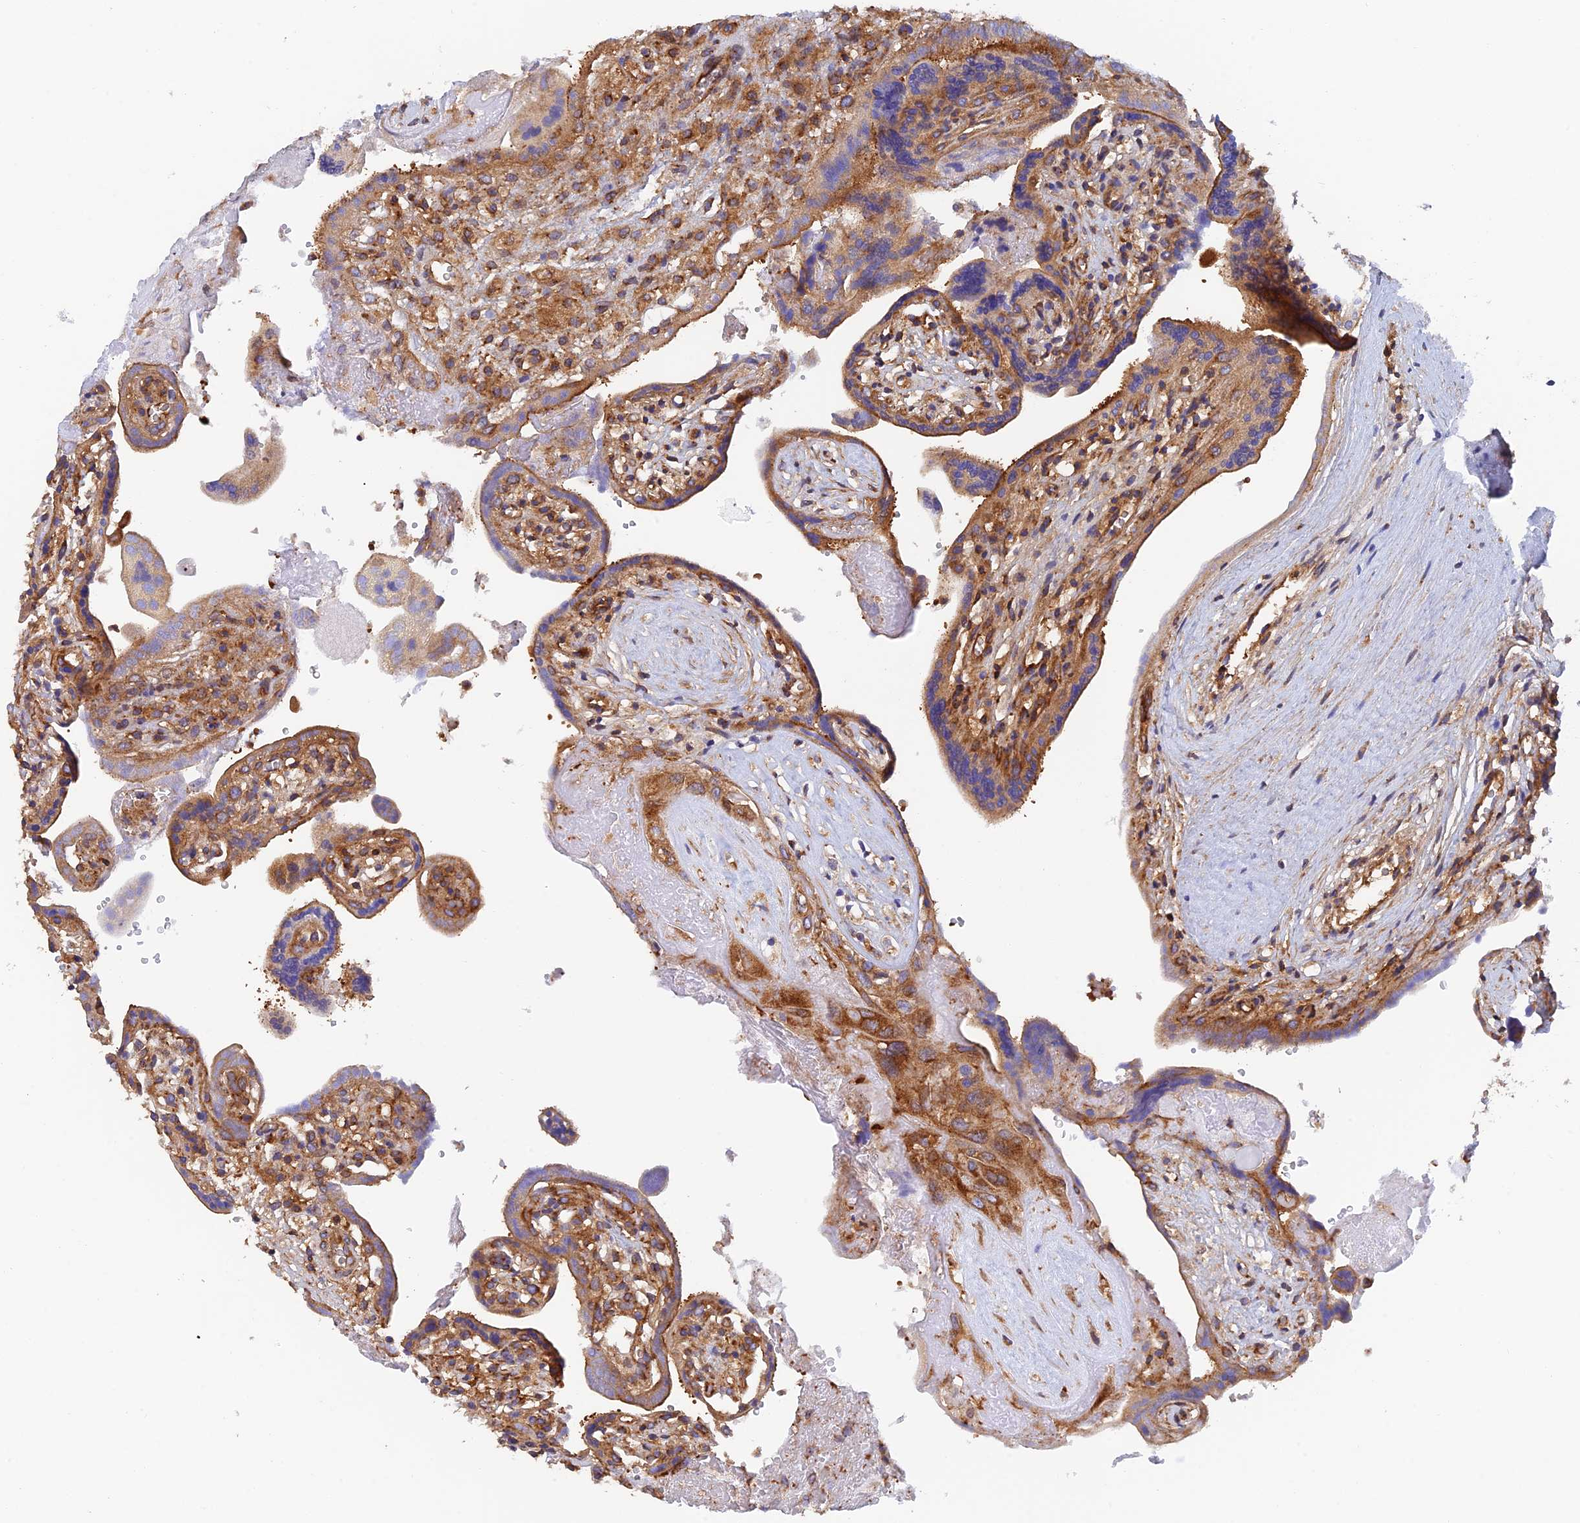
{"staining": {"intensity": "moderate", "quantity": ">75%", "location": "cytoplasmic/membranous"}, "tissue": "placenta", "cell_type": "Trophoblastic cells", "image_type": "normal", "snomed": [{"axis": "morphology", "description": "Normal tissue, NOS"}, {"axis": "topography", "description": "Placenta"}], "caption": "Immunohistochemistry (DAB (3,3'-diaminobenzidine)) staining of benign placenta demonstrates moderate cytoplasmic/membranous protein staining in approximately >75% of trophoblastic cells.", "gene": "DCTN2", "patient": {"sex": "female", "age": 37}}